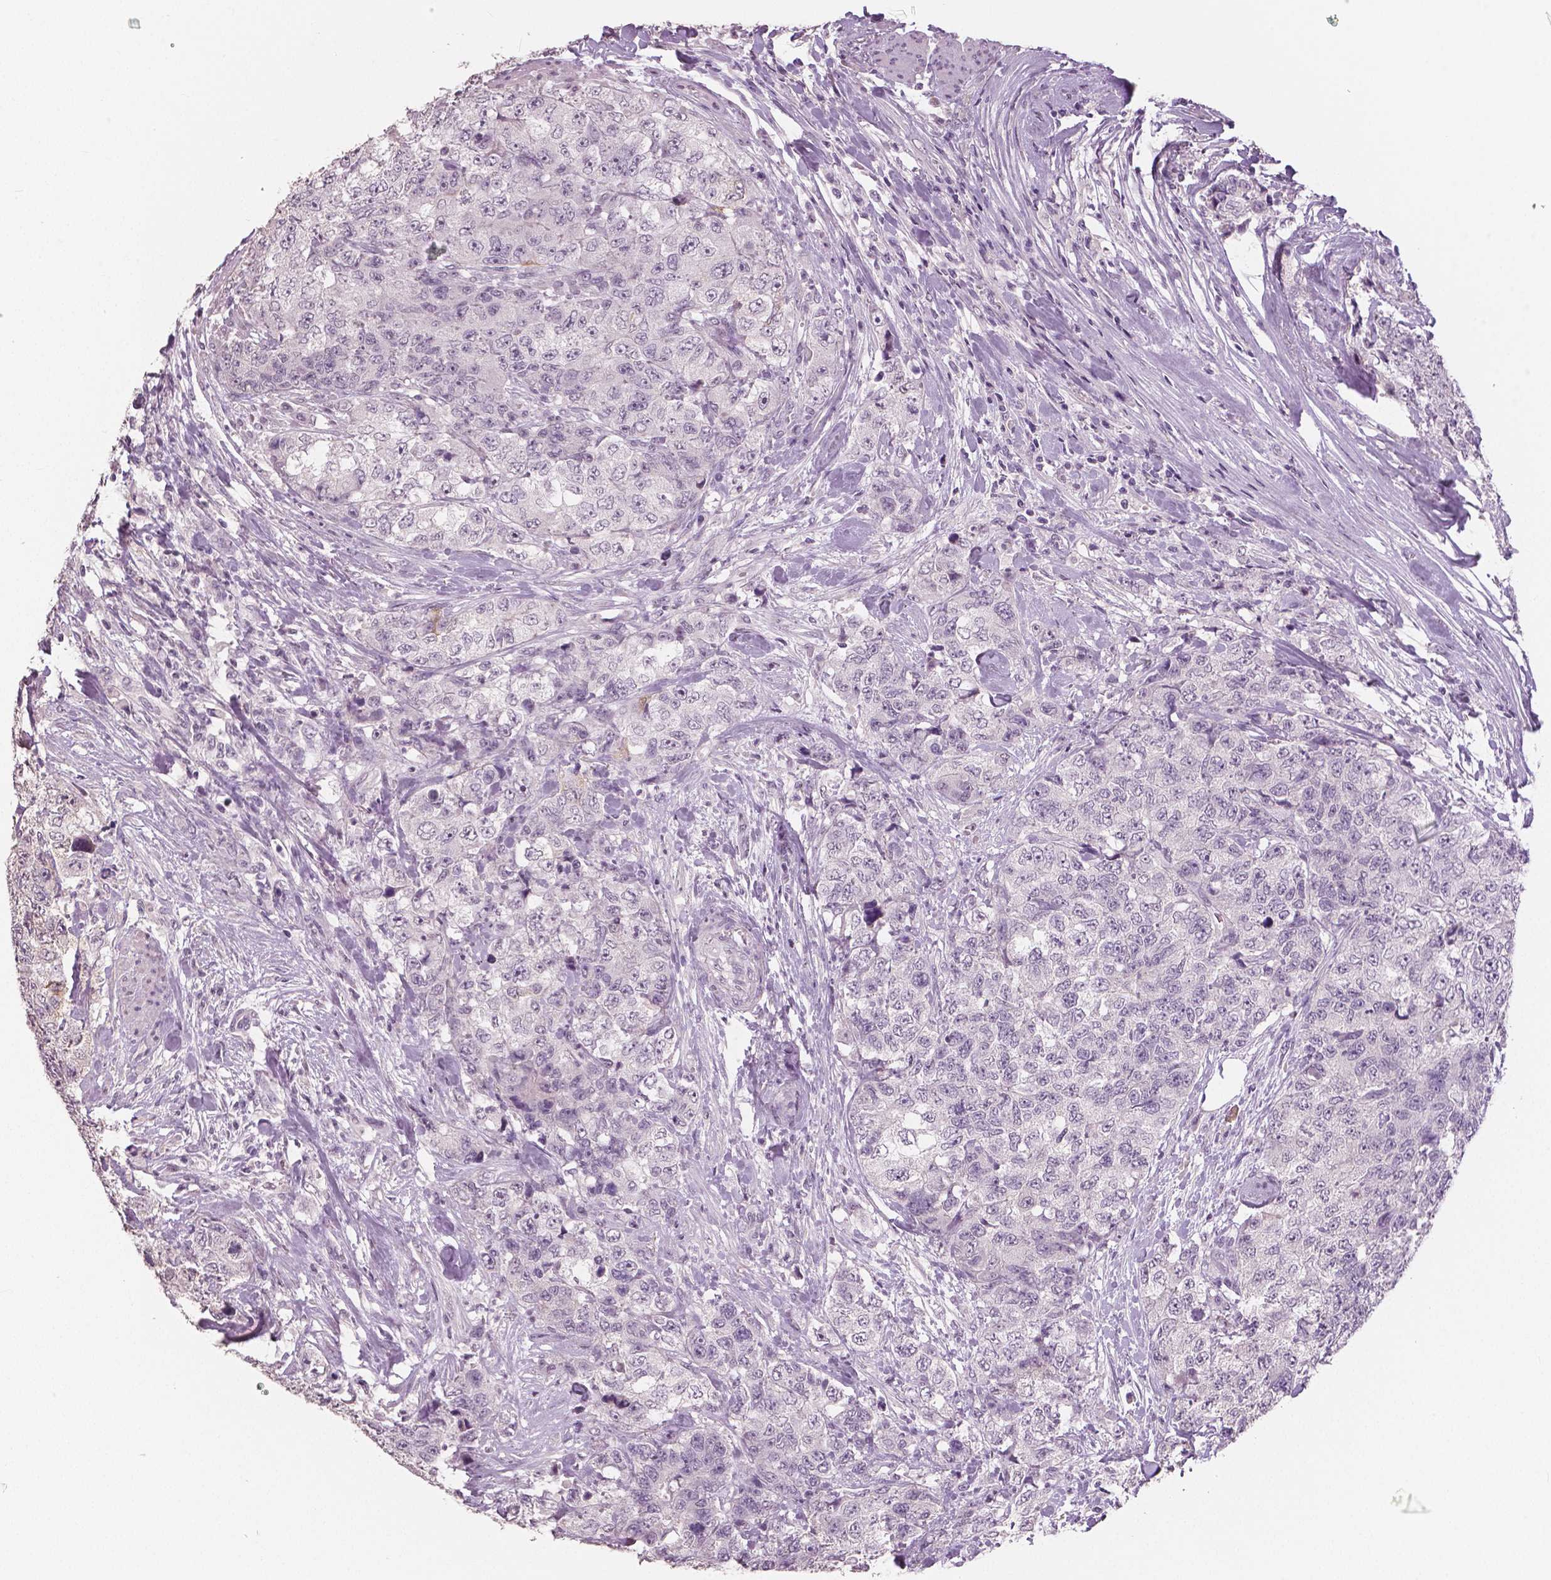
{"staining": {"intensity": "negative", "quantity": "none", "location": "none"}, "tissue": "urothelial cancer", "cell_type": "Tumor cells", "image_type": "cancer", "snomed": [{"axis": "morphology", "description": "Urothelial carcinoma, High grade"}, {"axis": "topography", "description": "Urinary bladder"}], "caption": "High power microscopy image of an IHC micrograph of urothelial cancer, revealing no significant expression in tumor cells.", "gene": "NECAB1", "patient": {"sex": "female", "age": 78}}